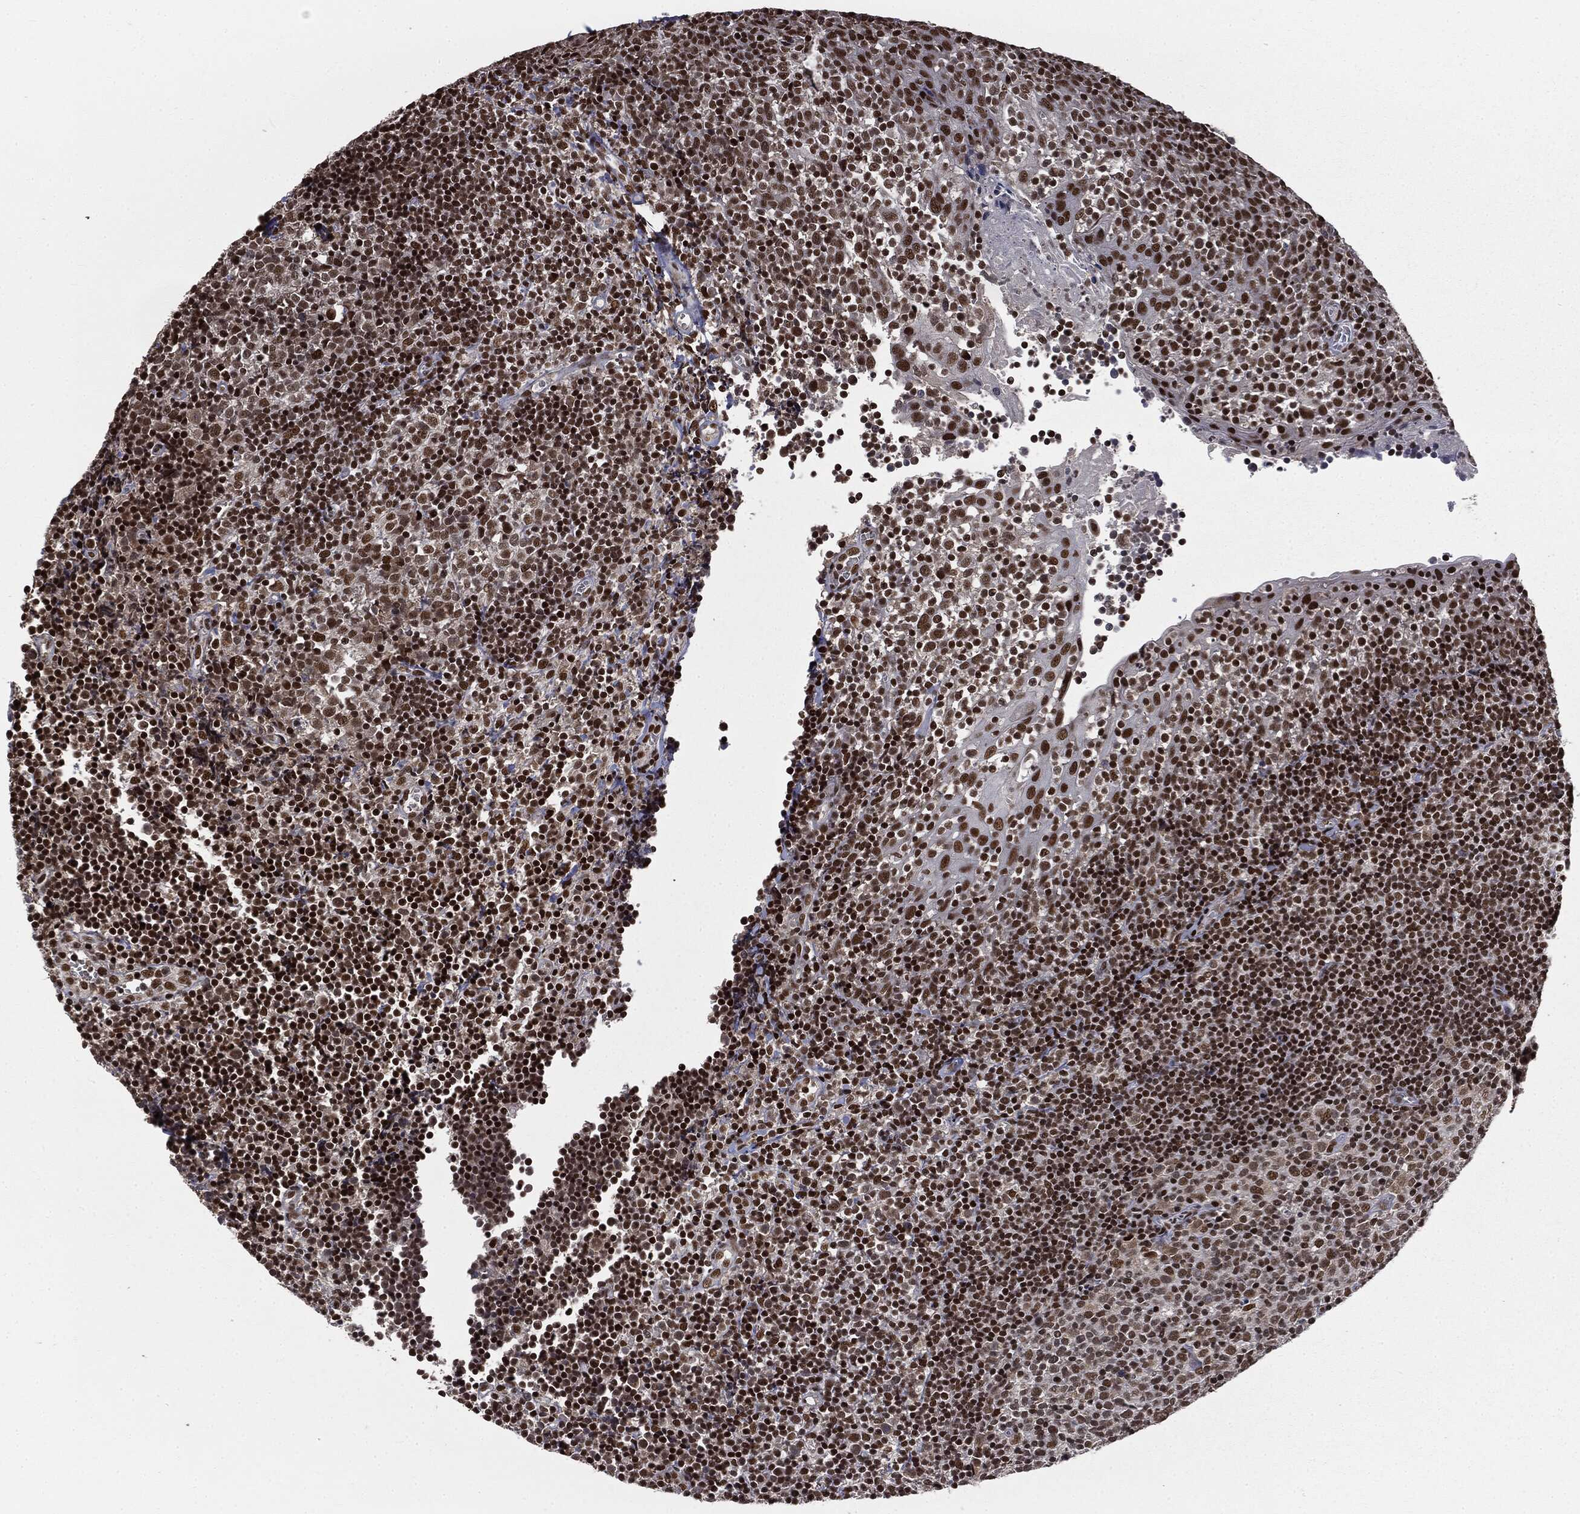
{"staining": {"intensity": "moderate", "quantity": "25%-75%", "location": "nuclear"}, "tissue": "tonsil", "cell_type": "Germinal center cells", "image_type": "normal", "snomed": [{"axis": "morphology", "description": "Normal tissue, NOS"}, {"axis": "topography", "description": "Tonsil"}], "caption": "Tonsil stained for a protein (brown) demonstrates moderate nuclear positive positivity in approximately 25%-75% of germinal center cells.", "gene": "DPH2", "patient": {"sex": "female", "age": 5}}